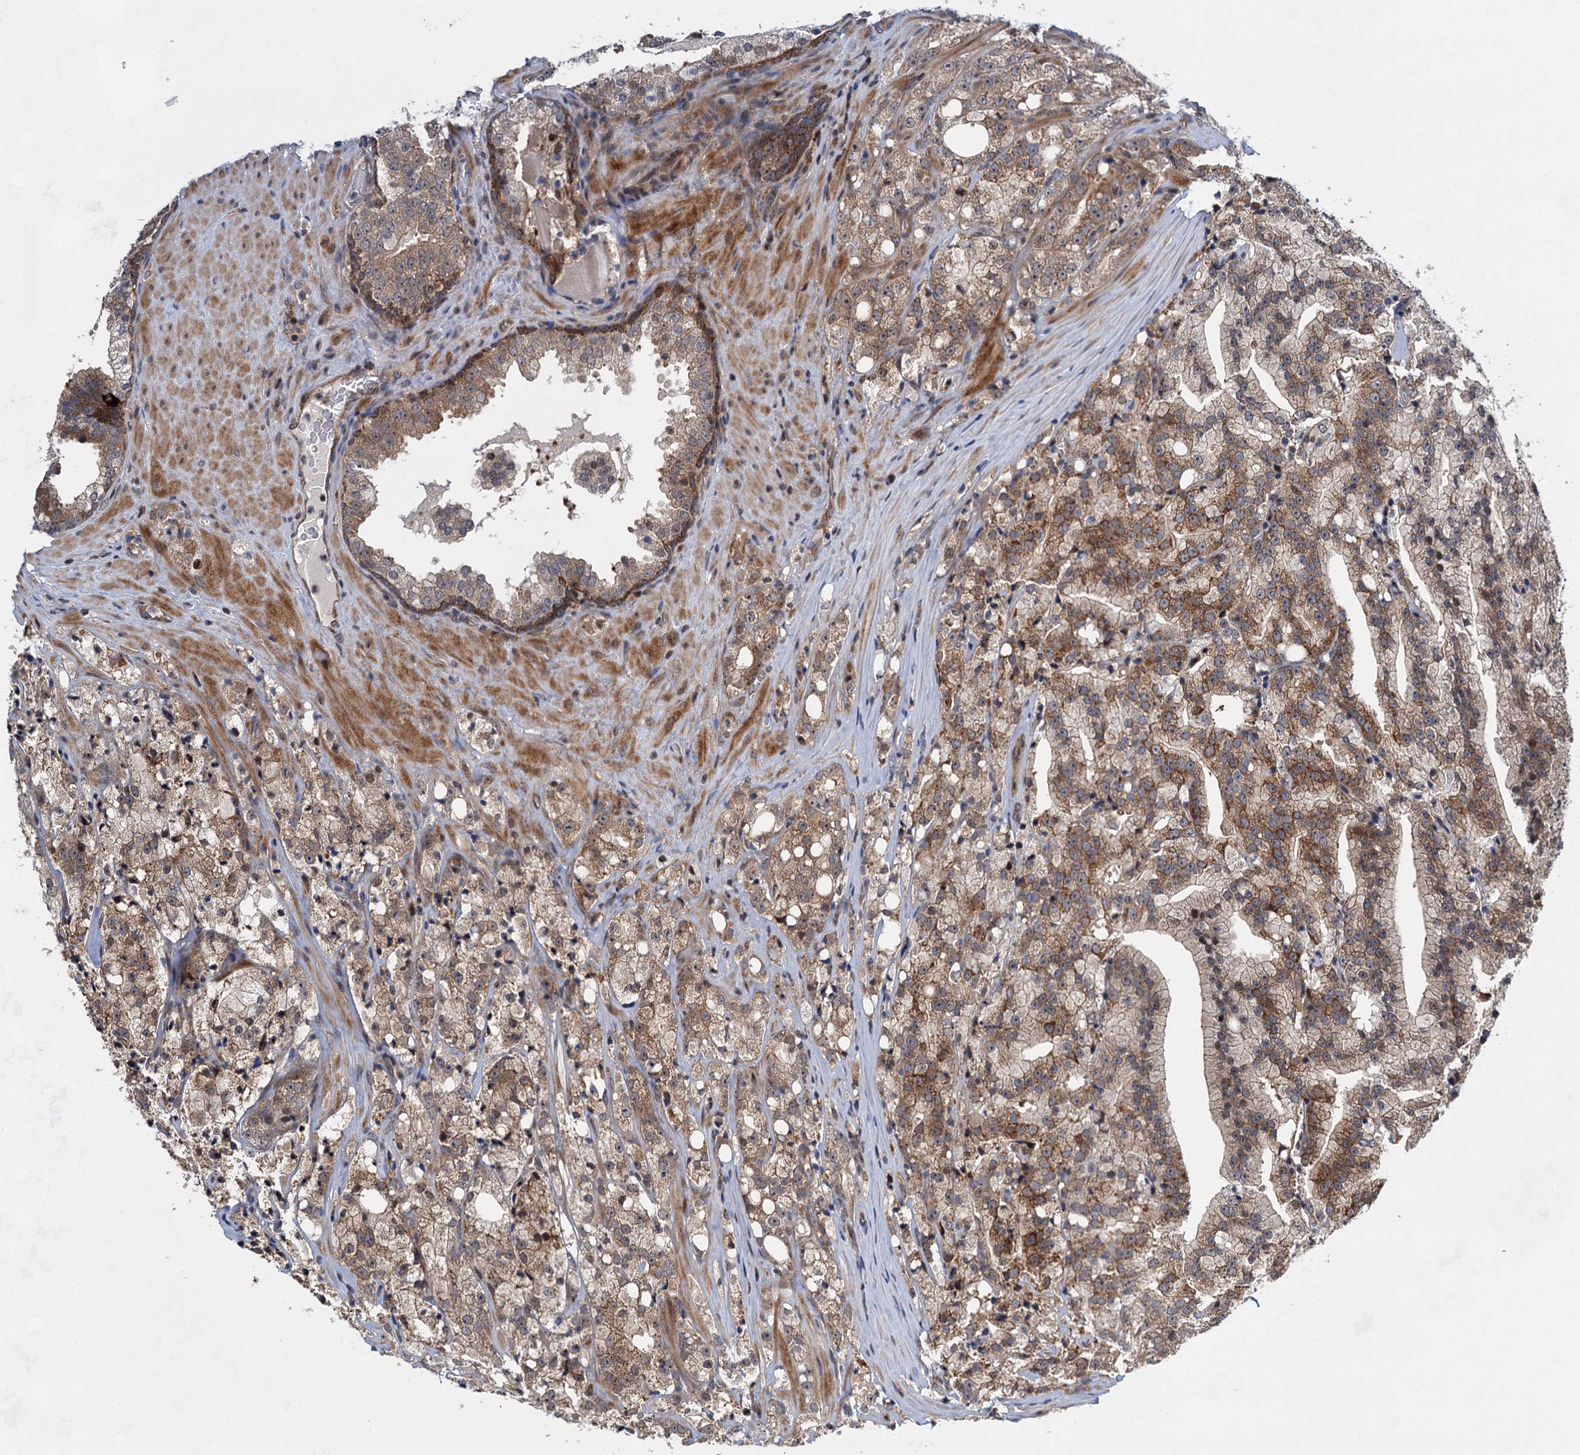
{"staining": {"intensity": "moderate", "quantity": ">75%", "location": "cytoplasmic/membranous"}, "tissue": "prostate cancer", "cell_type": "Tumor cells", "image_type": "cancer", "snomed": [{"axis": "morphology", "description": "Adenocarcinoma, High grade"}, {"axis": "topography", "description": "Prostate"}], "caption": "Protein staining by immunohistochemistry (IHC) shows moderate cytoplasmic/membranous positivity in about >75% of tumor cells in prostate cancer (adenocarcinoma (high-grade)).", "gene": "GPBP1", "patient": {"sex": "male", "age": 64}}